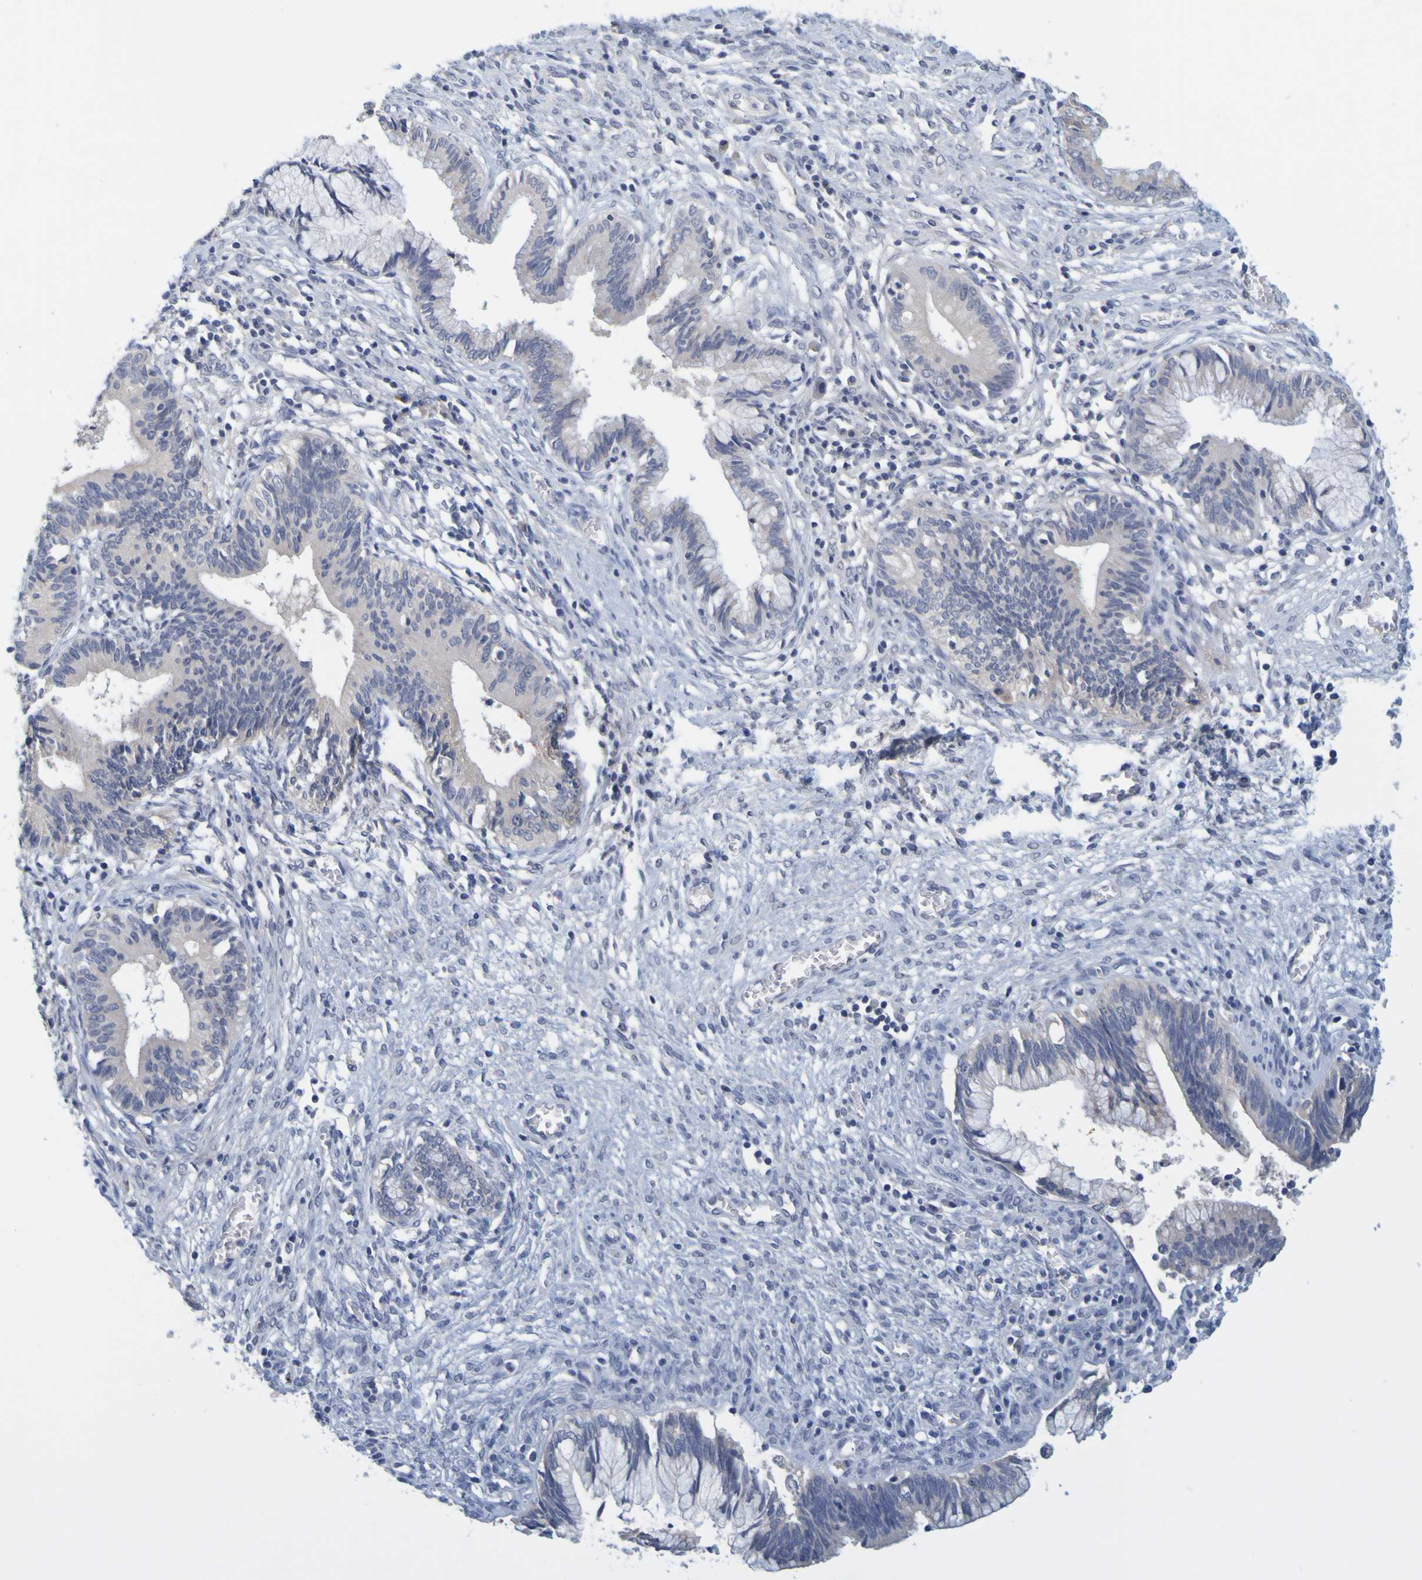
{"staining": {"intensity": "negative", "quantity": "none", "location": "none"}, "tissue": "cervical cancer", "cell_type": "Tumor cells", "image_type": "cancer", "snomed": [{"axis": "morphology", "description": "Adenocarcinoma, NOS"}, {"axis": "topography", "description": "Cervix"}], "caption": "Immunohistochemistry (IHC) of cervical adenocarcinoma displays no positivity in tumor cells.", "gene": "ENDOU", "patient": {"sex": "female", "age": 44}}